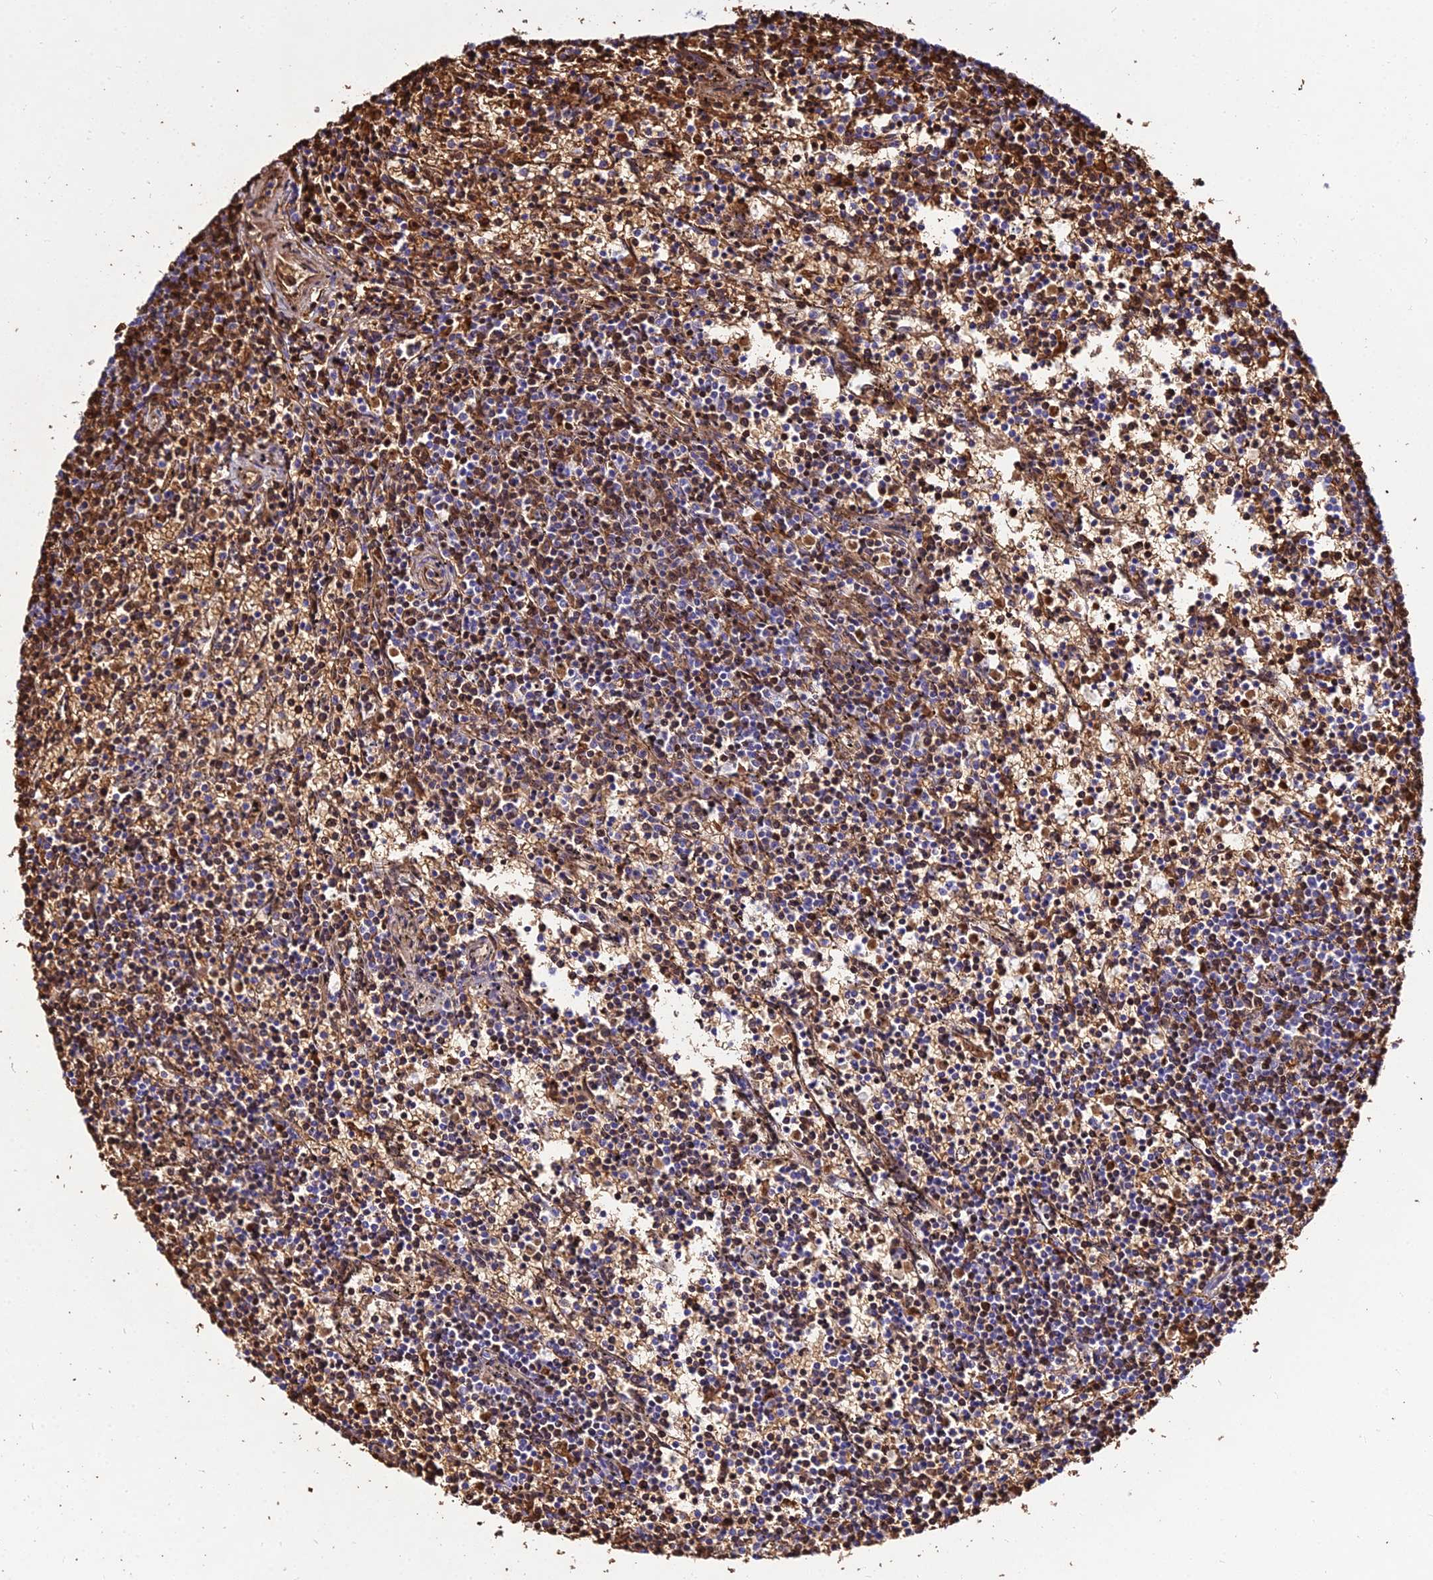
{"staining": {"intensity": "moderate", "quantity": "25%-75%", "location": "nuclear"}, "tissue": "lymphoma", "cell_type": "Tumor cells", "image_type": "cancer", "snomed": [{"axis": "morphology", "description": "Malignant lymphoma, non-Hodgkin's type, Low grade"}, {"axis": "topography", "description": "Spleen"}], "caption": "Brown immunohistochemical staining in malignant lymphoma, non-Hodgkin's type (low-grade) demonstrates moderate nuclear expression in approximately 25%-75% of tumor cells.", "gene": "BCL9", "patient": {"sex": "female", "age": 50}}